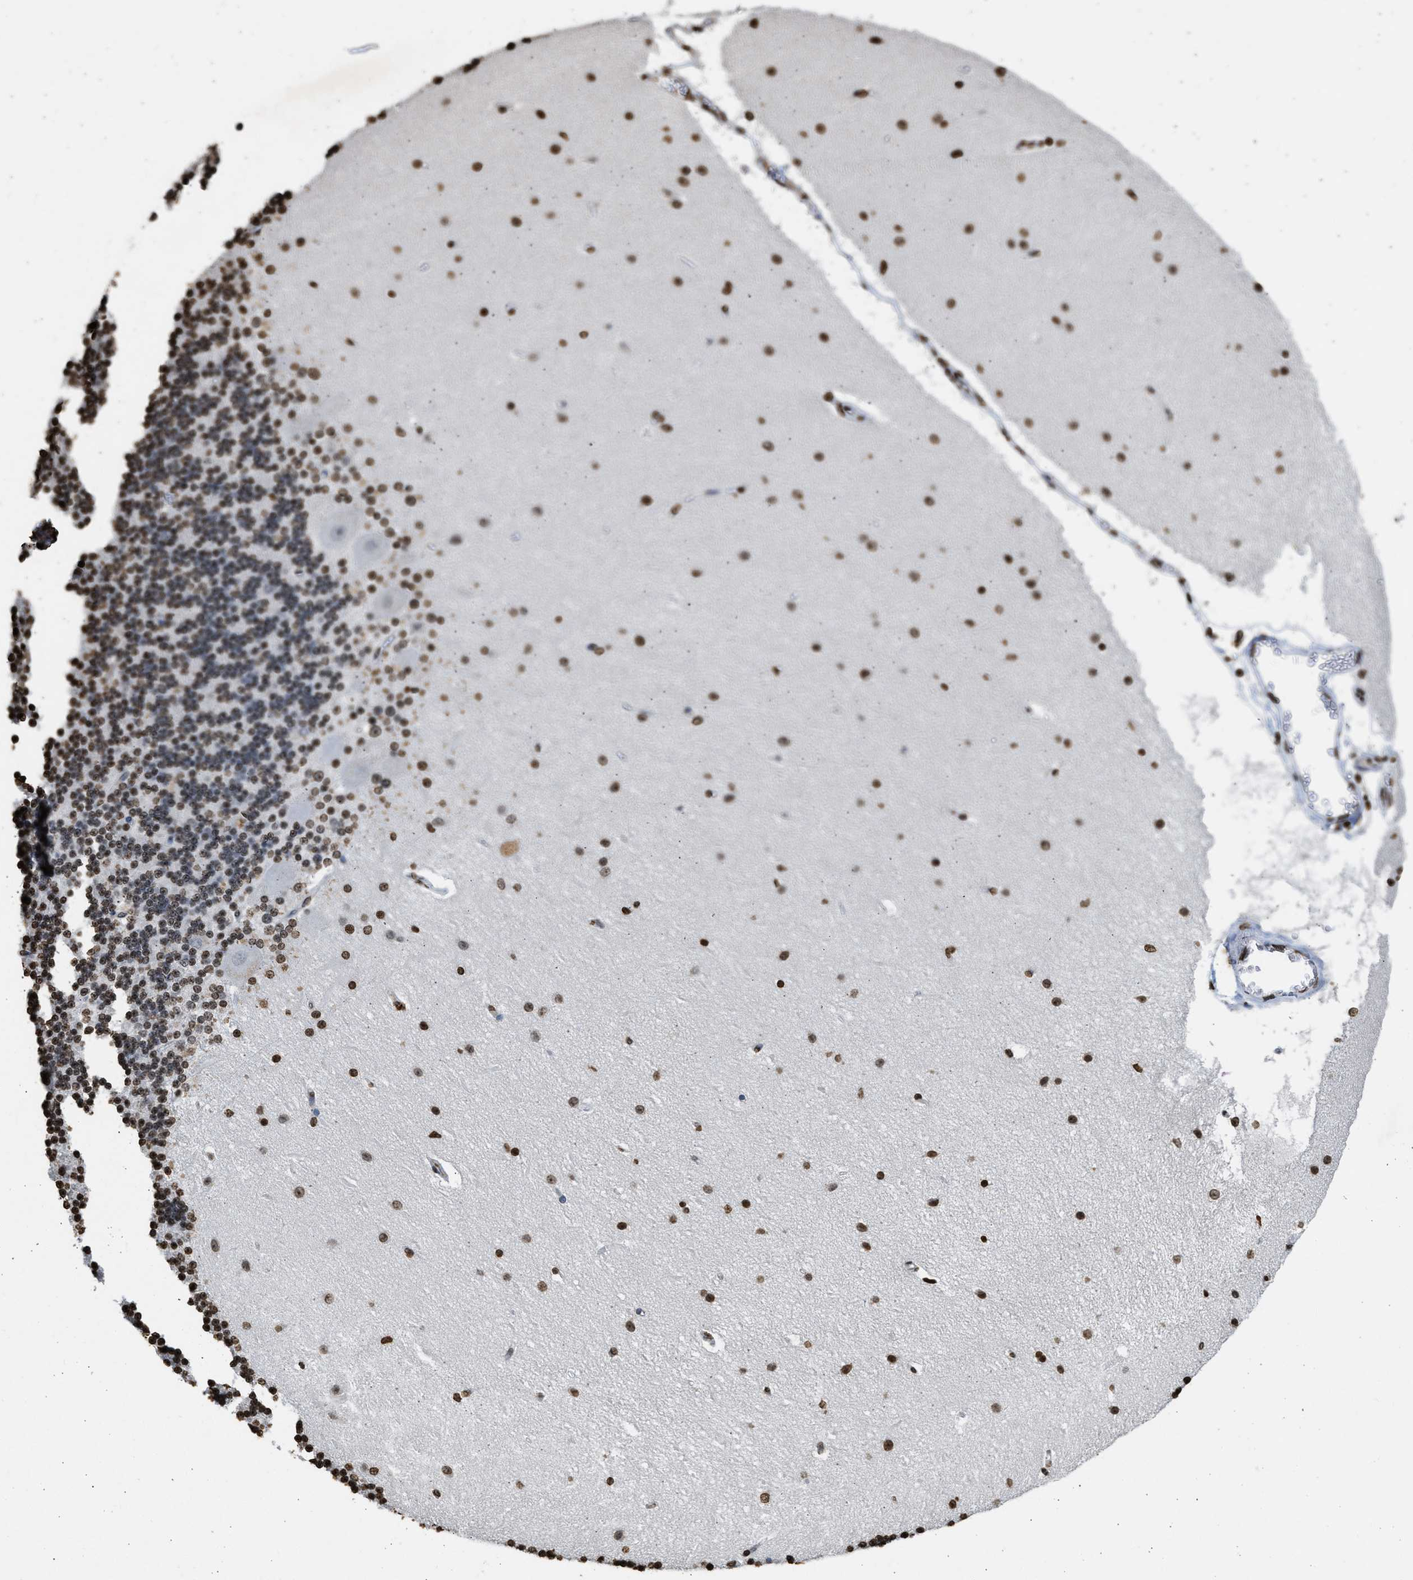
{"staining": {"intensity": "moderate", "quantity": "25%-75%", "location": "nuclear"}, "tissue": "cerebellum", "cell_type": "Cells in granular layer", "image_type": "normal", "snomed": [{"axis": "morphology", "description": "Normal tissue, NOS"}, {"axis": "topography", "description": "Cerebellum"}], "caption": "Cerebellum stained for a protein demonstrates moderate nuclear positivity in cells in granular layer. The staining was performed using DAB to visualize the protein expression in brown, while the nuclei were stained in blue with hematoxylin (Magnification: 20x).", "gene": "RRAGC", "patient": {"sex": "female", "age": 54}}